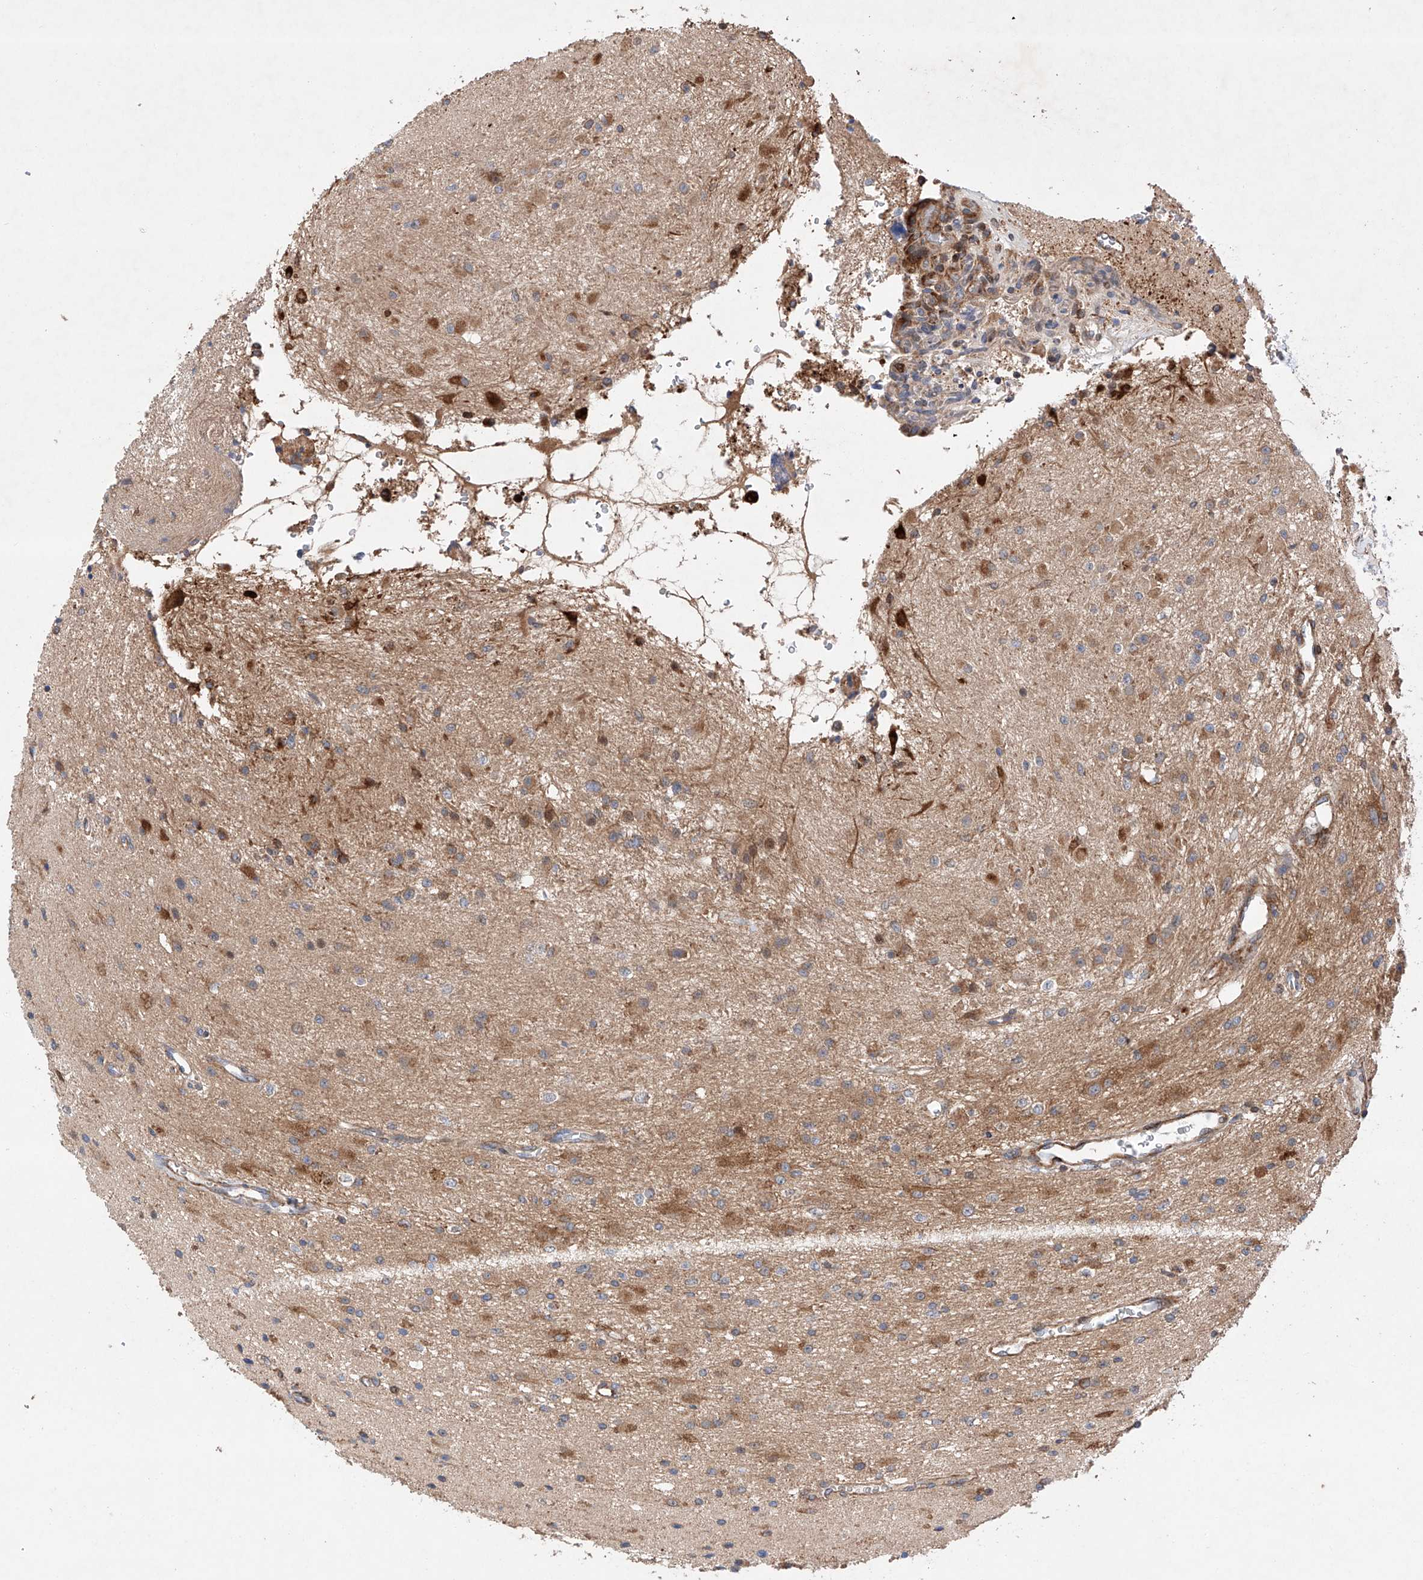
{"staining": {"intensity": "moderate", "quantity": "<25%", "location": "cytoplasmic/membranous"}, "tissue": "glioma", "cell_type": "Tumor cells", "image_type": "cancer", "snomed": [{"axis": "morphology", "description": "Glioma, malignant, High grade"}, {"axis": "topography", "description": "Brain"}], "caption": "Human glioma stained with a protein marker reveals moderate staining in tumor cells.", "gene": "TIMM23", "patient": {"sex": "male", "age": 34}}